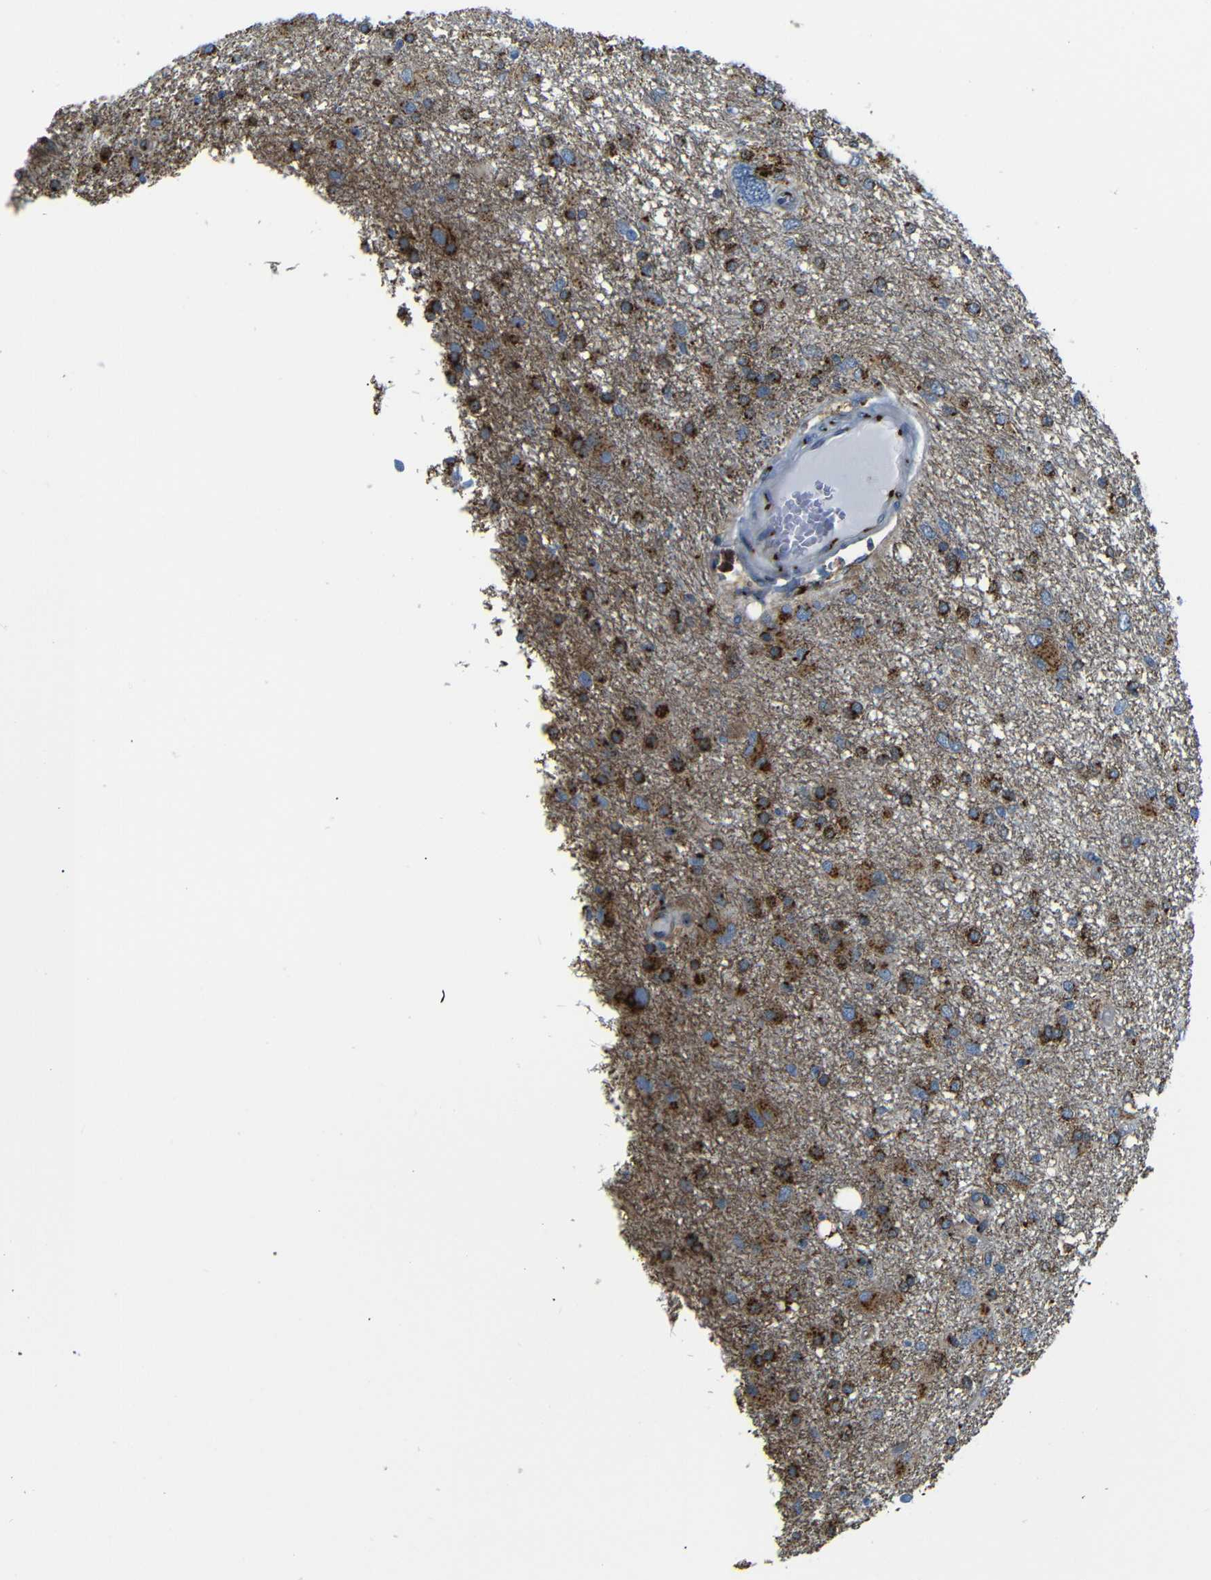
{"staining": {"intensity": "strong", "quantity": ">75%", "location": "cytoplasmic/membranous"}, "tissue": "glioma", "cell_type": "Tumor cells", "image_type": "cancer", "snomed": [{"axis": "morphology", "description": "Glioma, malignant, High grade"}, {"axis": "topography", "description": "Brain"}], "caption": "Glioma stained with a protein marker demonstrates strong staining in tumor cells.", "gene": "TGOLN2", "patient": {"sex": "female", "age": 59}}